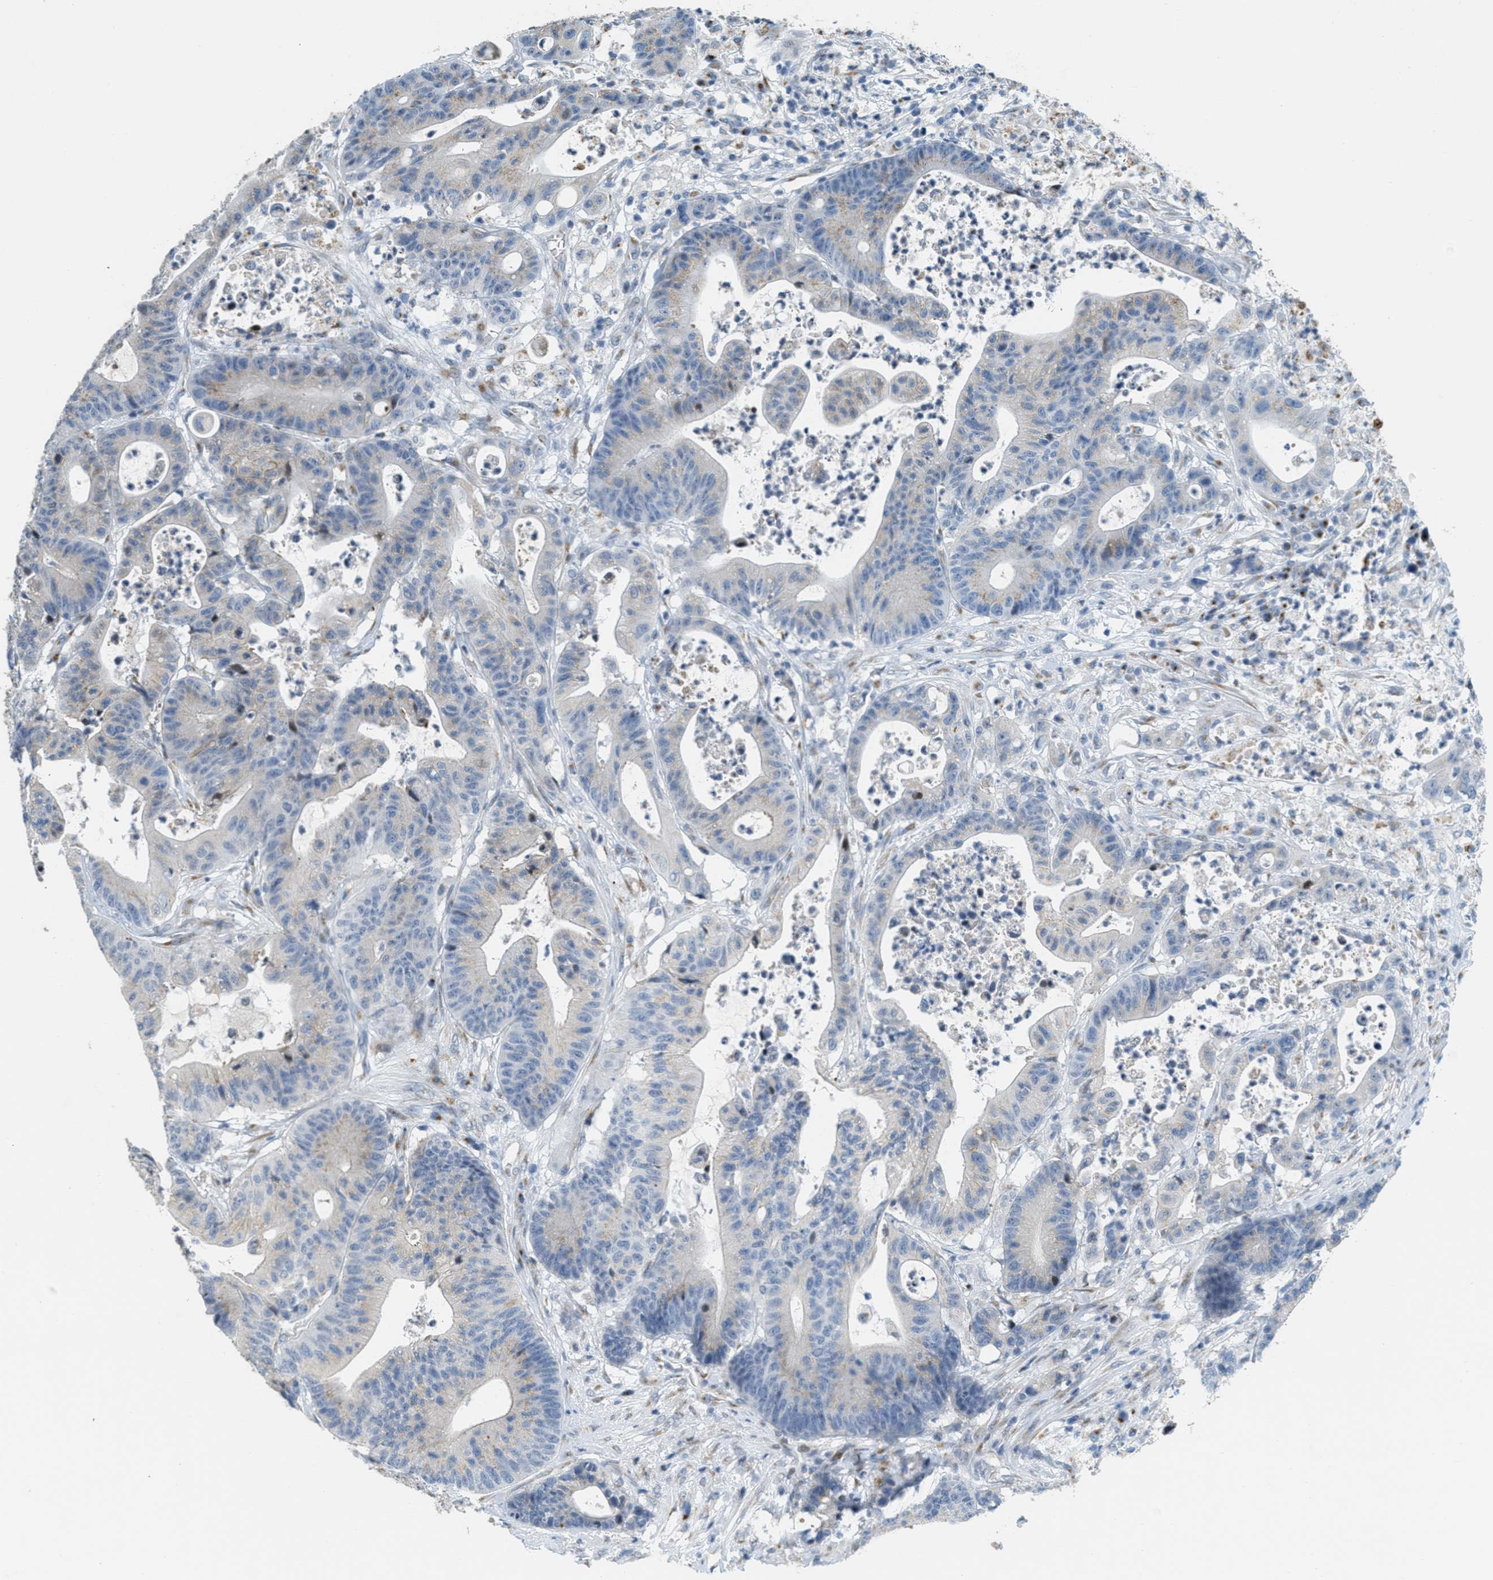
{"staining": {"intensity": "weak", "quantity": "<25%", "location": "cytoplasmic/membranous"}, "tissue": "colorectal cancer", "cell_type": "Tumor cells", "image_type": "cancer", "snomed": [{"axis": "morphology", "description": "Adenocarcinoma, NOS"}, {"axis": "topography", "description": "Colon"}], "caption": "The histopathology image reveals no significant expression in tumor cells of colorectal cancer. (DAB (3,3'-diaminobenzidine) immunohistochemistry with hematoxylin counter stain).", "gene": "ZFPL1", "patient": {"sex": "female", "age": 84}}